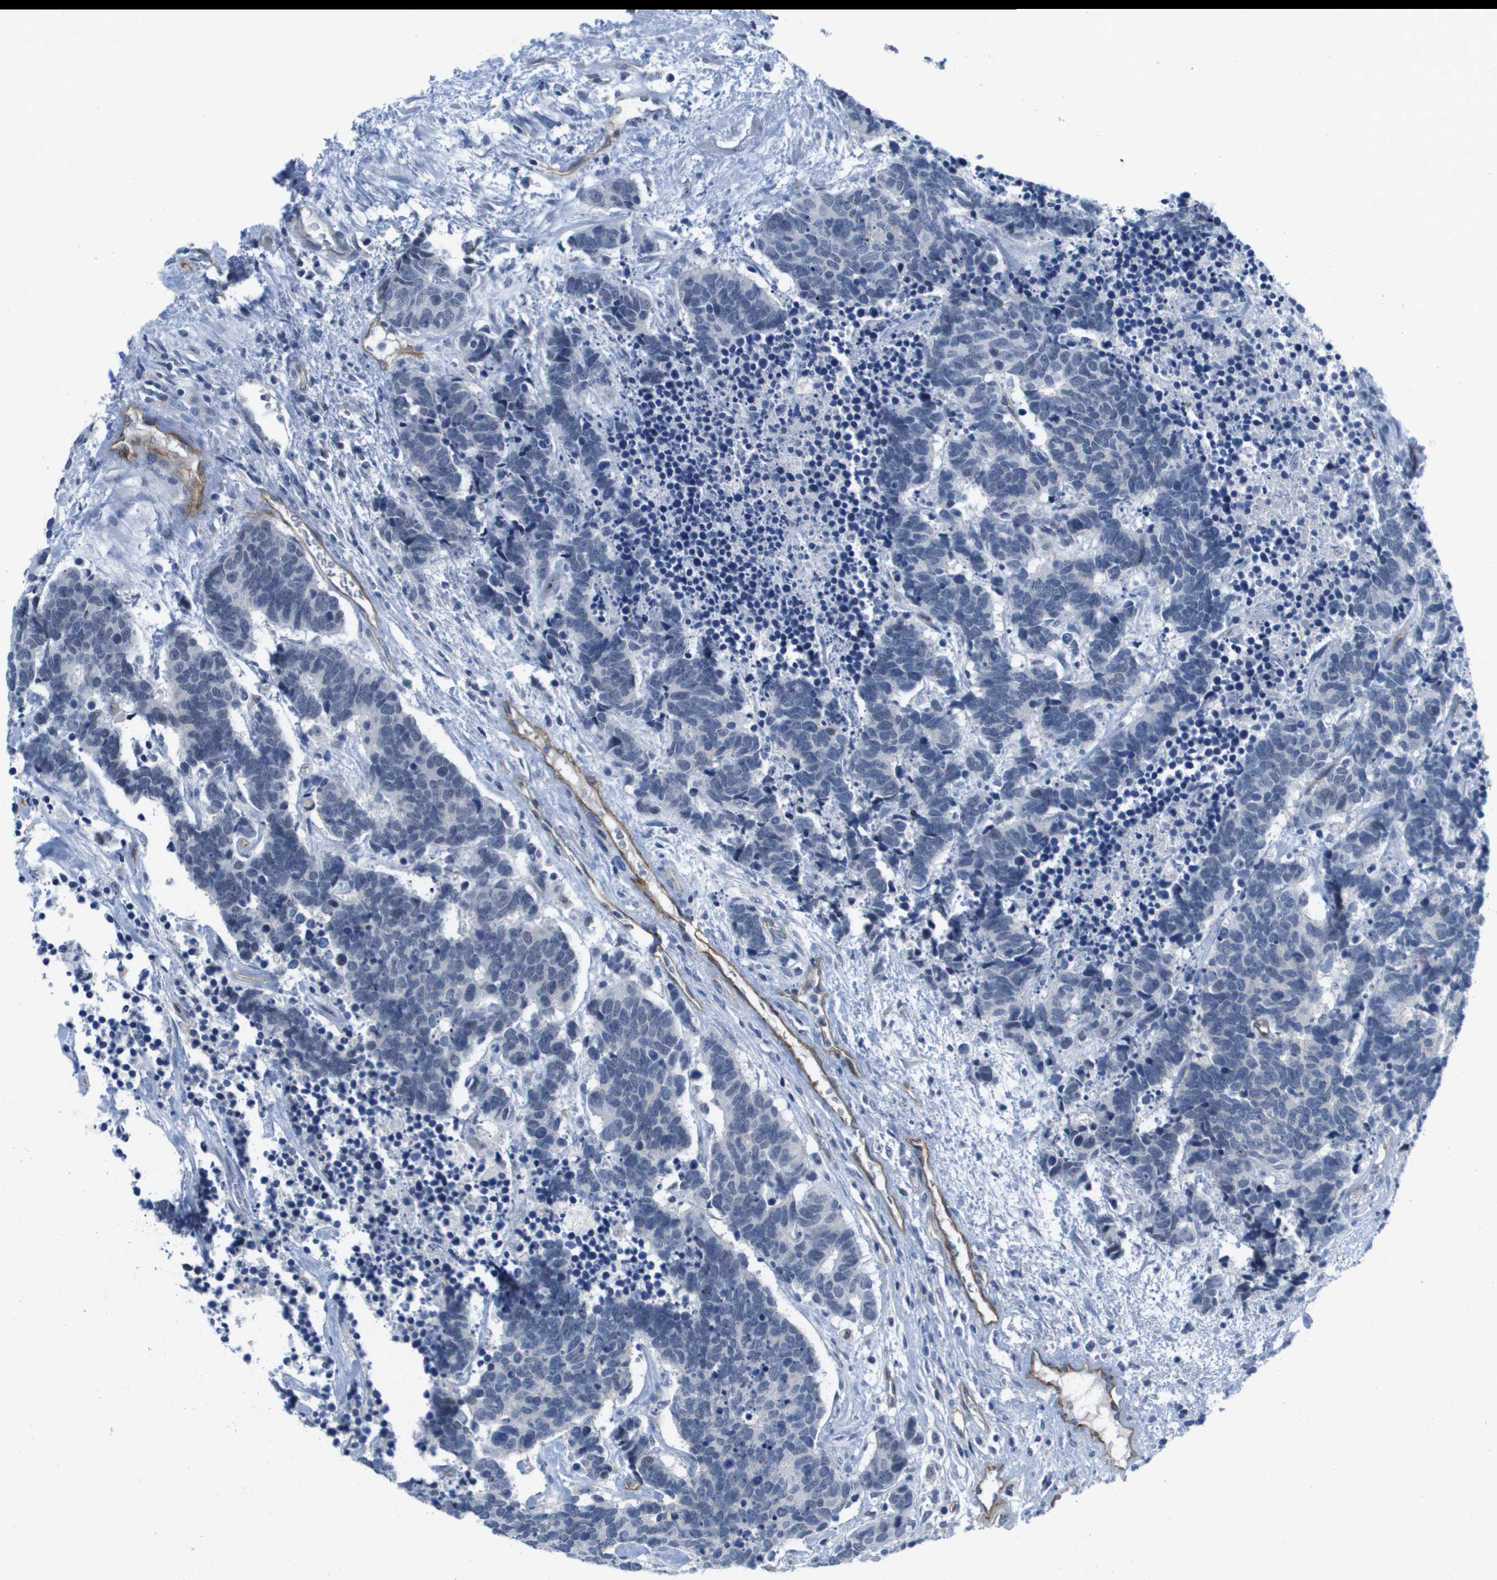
{"staining": {"intensity": "negative", "quantity": "none", "location": "none"}, "tissue": "carcinoid", "cell_type": "Tumor cells", "image_type": "cancer", "snomed": [{"axis": "morphology", "description": "Carcinoma, NOS"}, {"axis": "morphology", "description": "Carcinoid, malignant, NOS"}, {"axis": "topography", "description": "Urinary bladder"}], "caption": "The micrograph demonstrates no staining of tumor cells in malignant carcinoid. (Brightfield microscopy of DAB immunohistochemistry at high magnification).", "gene": "ITGA6", "patient": {"sex": "male", "age": 57}}